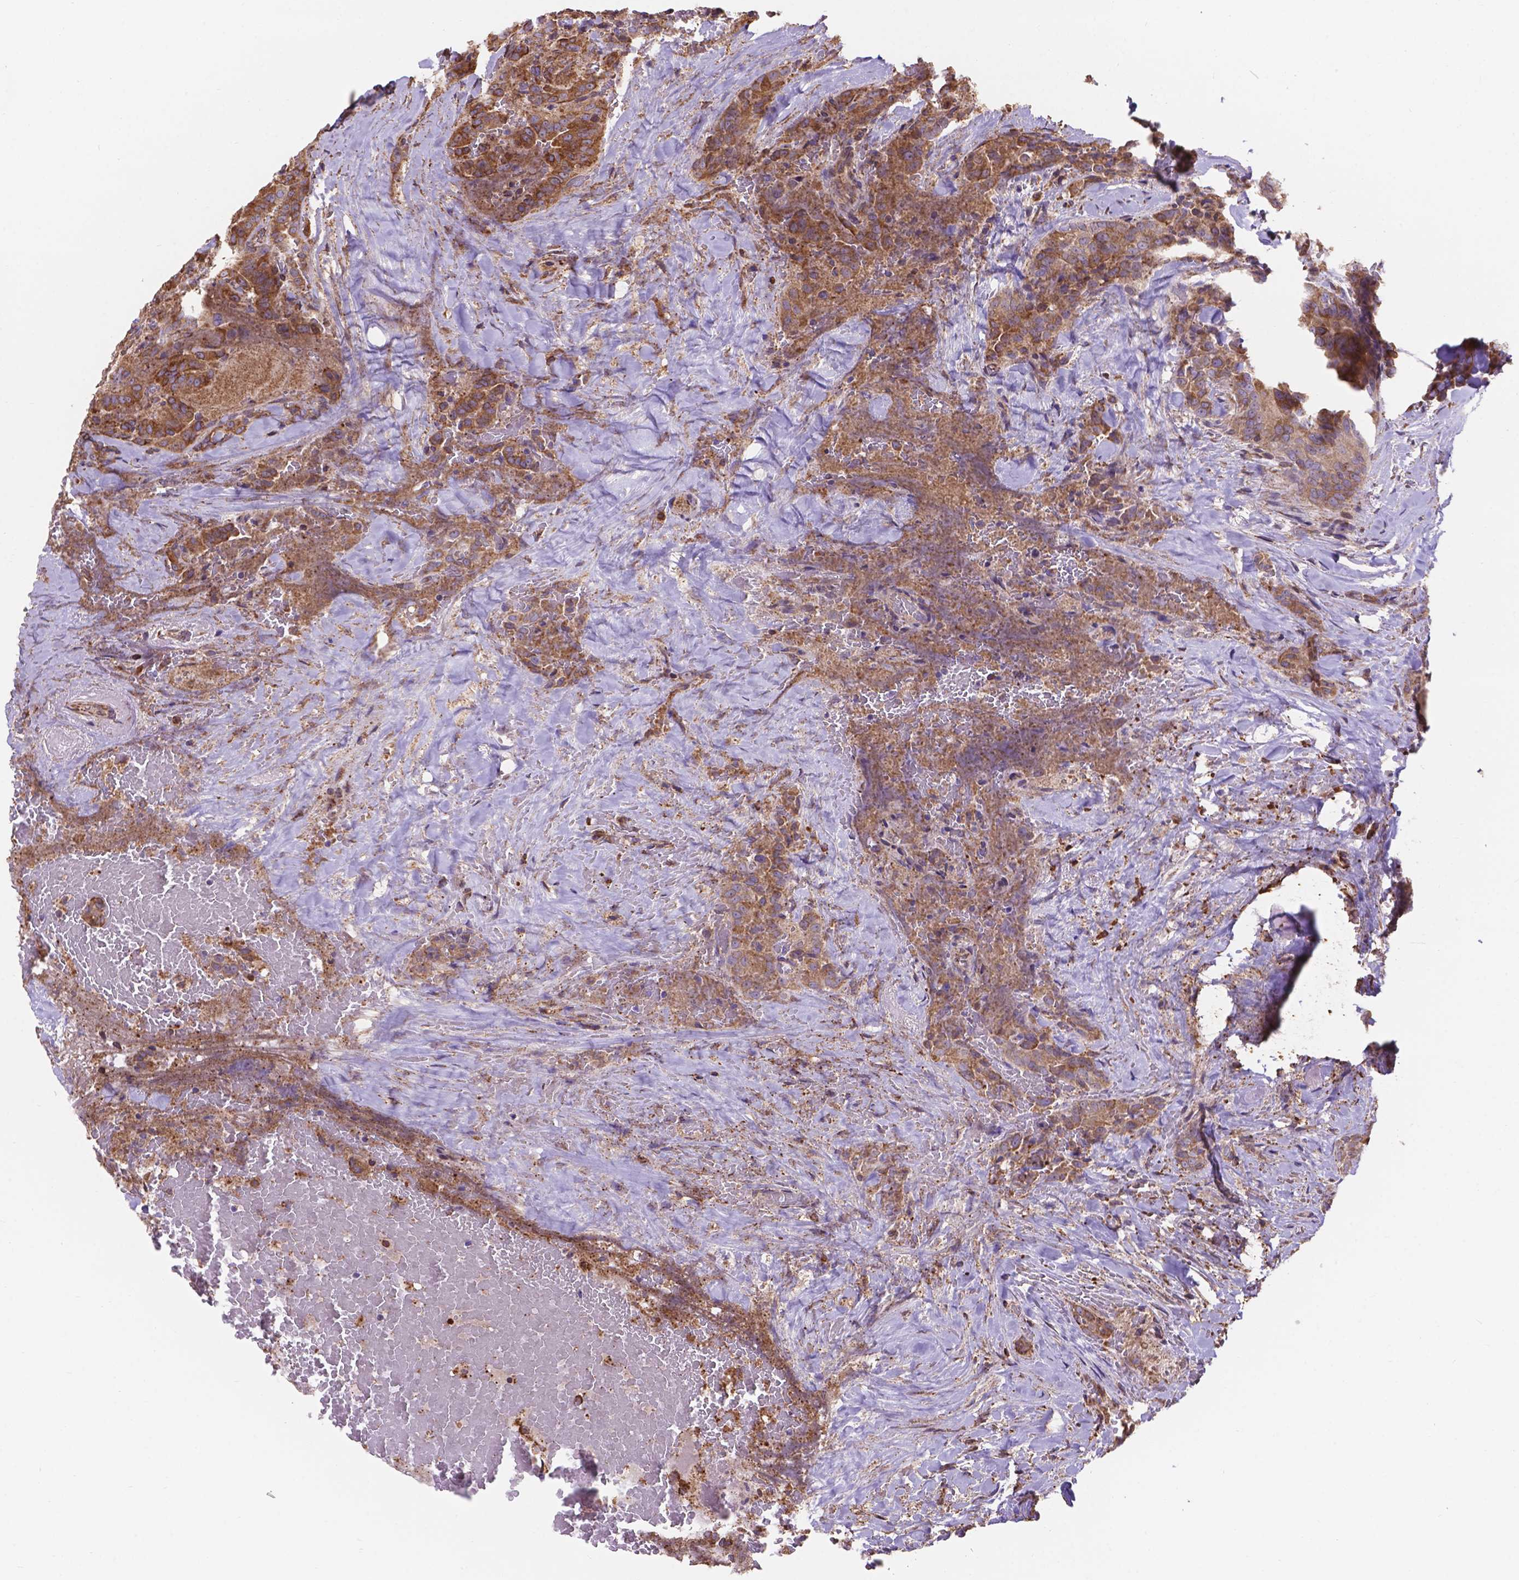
{"staining": {"intensity": "moderate", "quantity": ">75%", "location": "cytoplasmic/membranous"}, "tissue": "thyroid cancer", "cell_type": "Tumor cells", "image_type": "cancer", "snomed": [{"axis": "morphology", "description": "Papillary adenocarcinoma, NOS"}, {"axis": "topography", "description": "Thyroid gland"}], "caption": "A histopathology image of thyroid cancer (papillary adenocarcinoma) stained for a protein reveals moderate cytoplasmic/membranous brown staining in tumor cells.", "gene": "IPO11", "patient": {"sex": "male", "age": 61}}